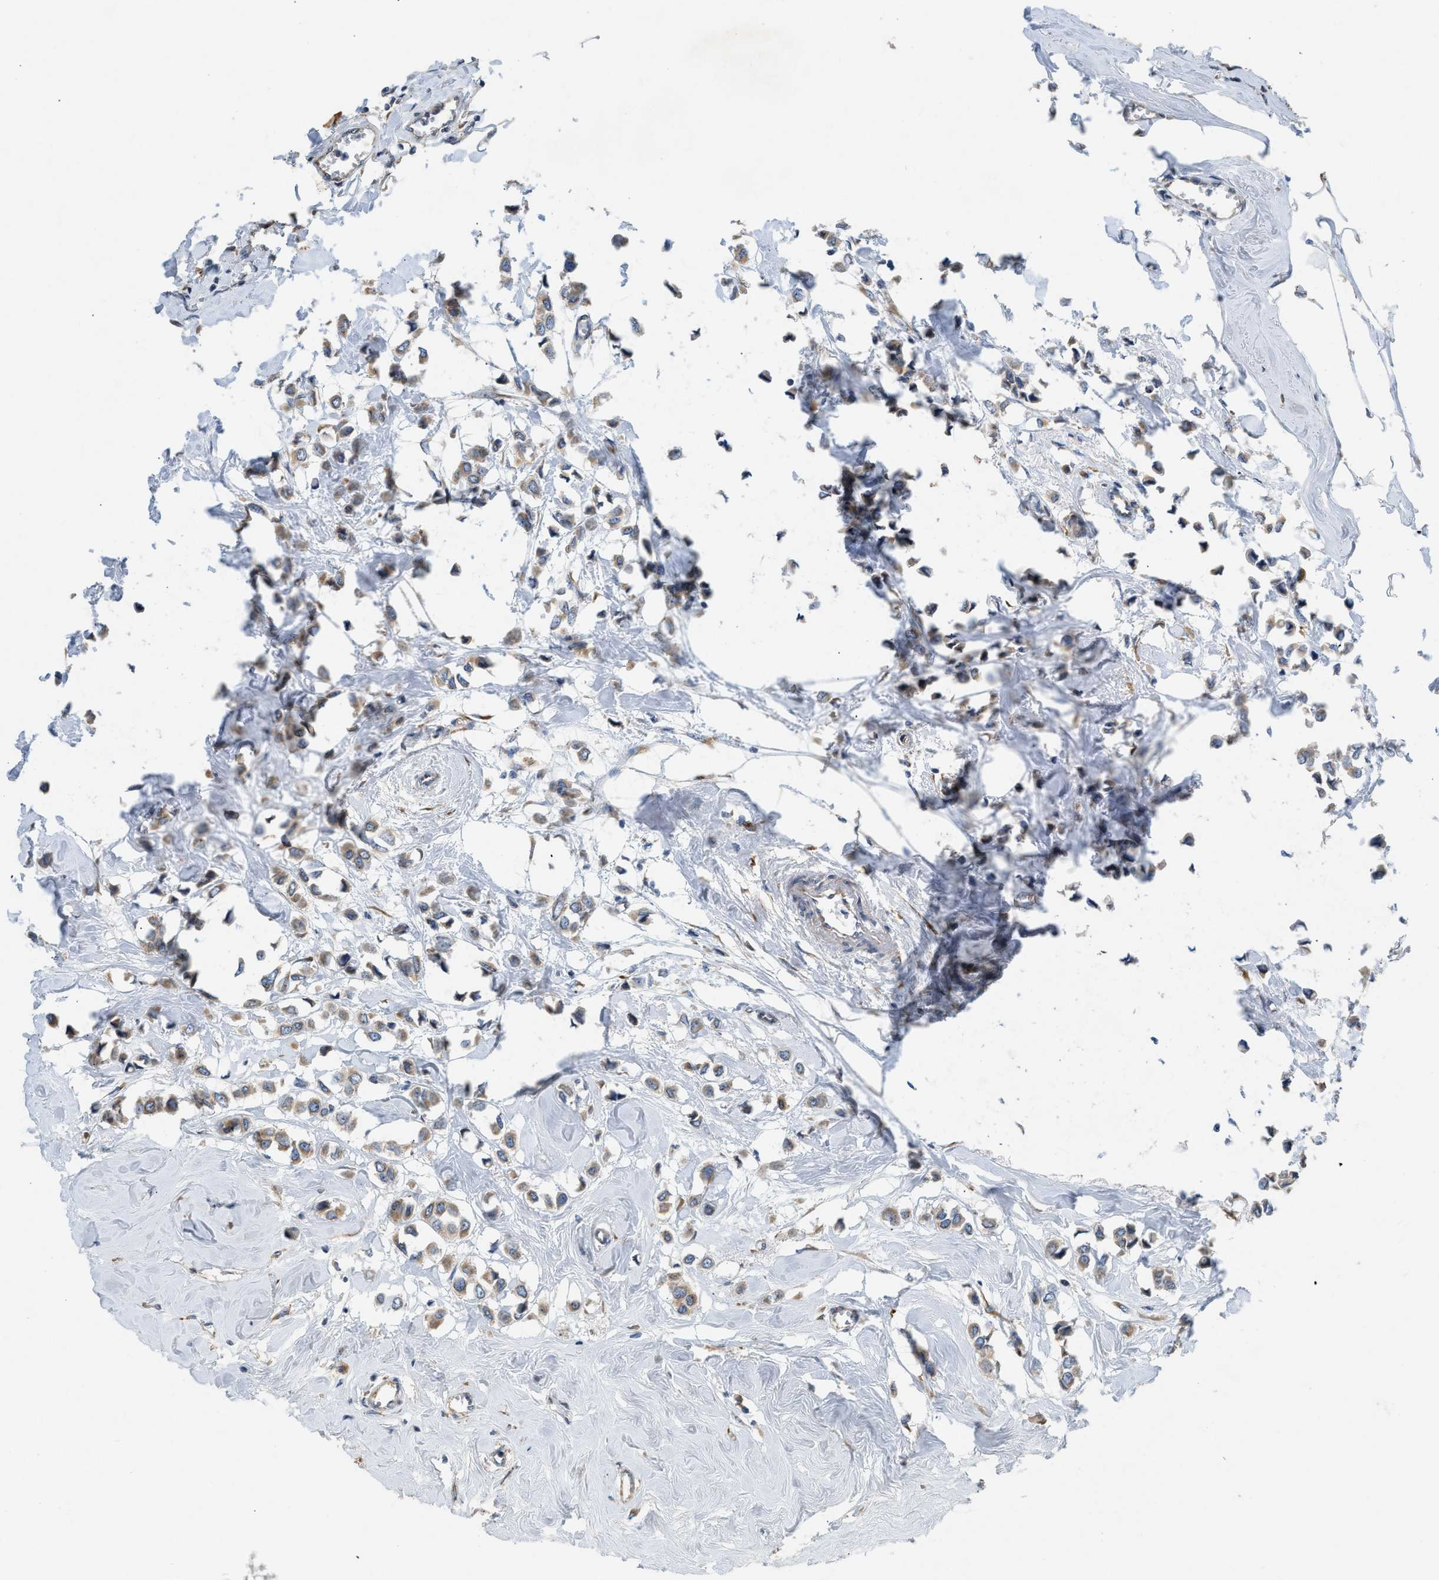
{"staining": {"intensity": "weak", "quantity": ">75%", "location": "cytoplasmic/membranous"}, "tissue": "breast cancer", "cell_type": "Tumor cells", "image_type": "cancer", "snomed": [{"axis": "morphology", "description": "Lobular carcinoma"}, {"axis": "topography", "description": "Breast"}], "caption": "This image demonstrates IHC staining of breast cancer, with low weak cytoplasmic/membranous staining in about >75% of tumor cells.", "gene": "GGCX", "patient": {"sex": "female", "age": 51}}